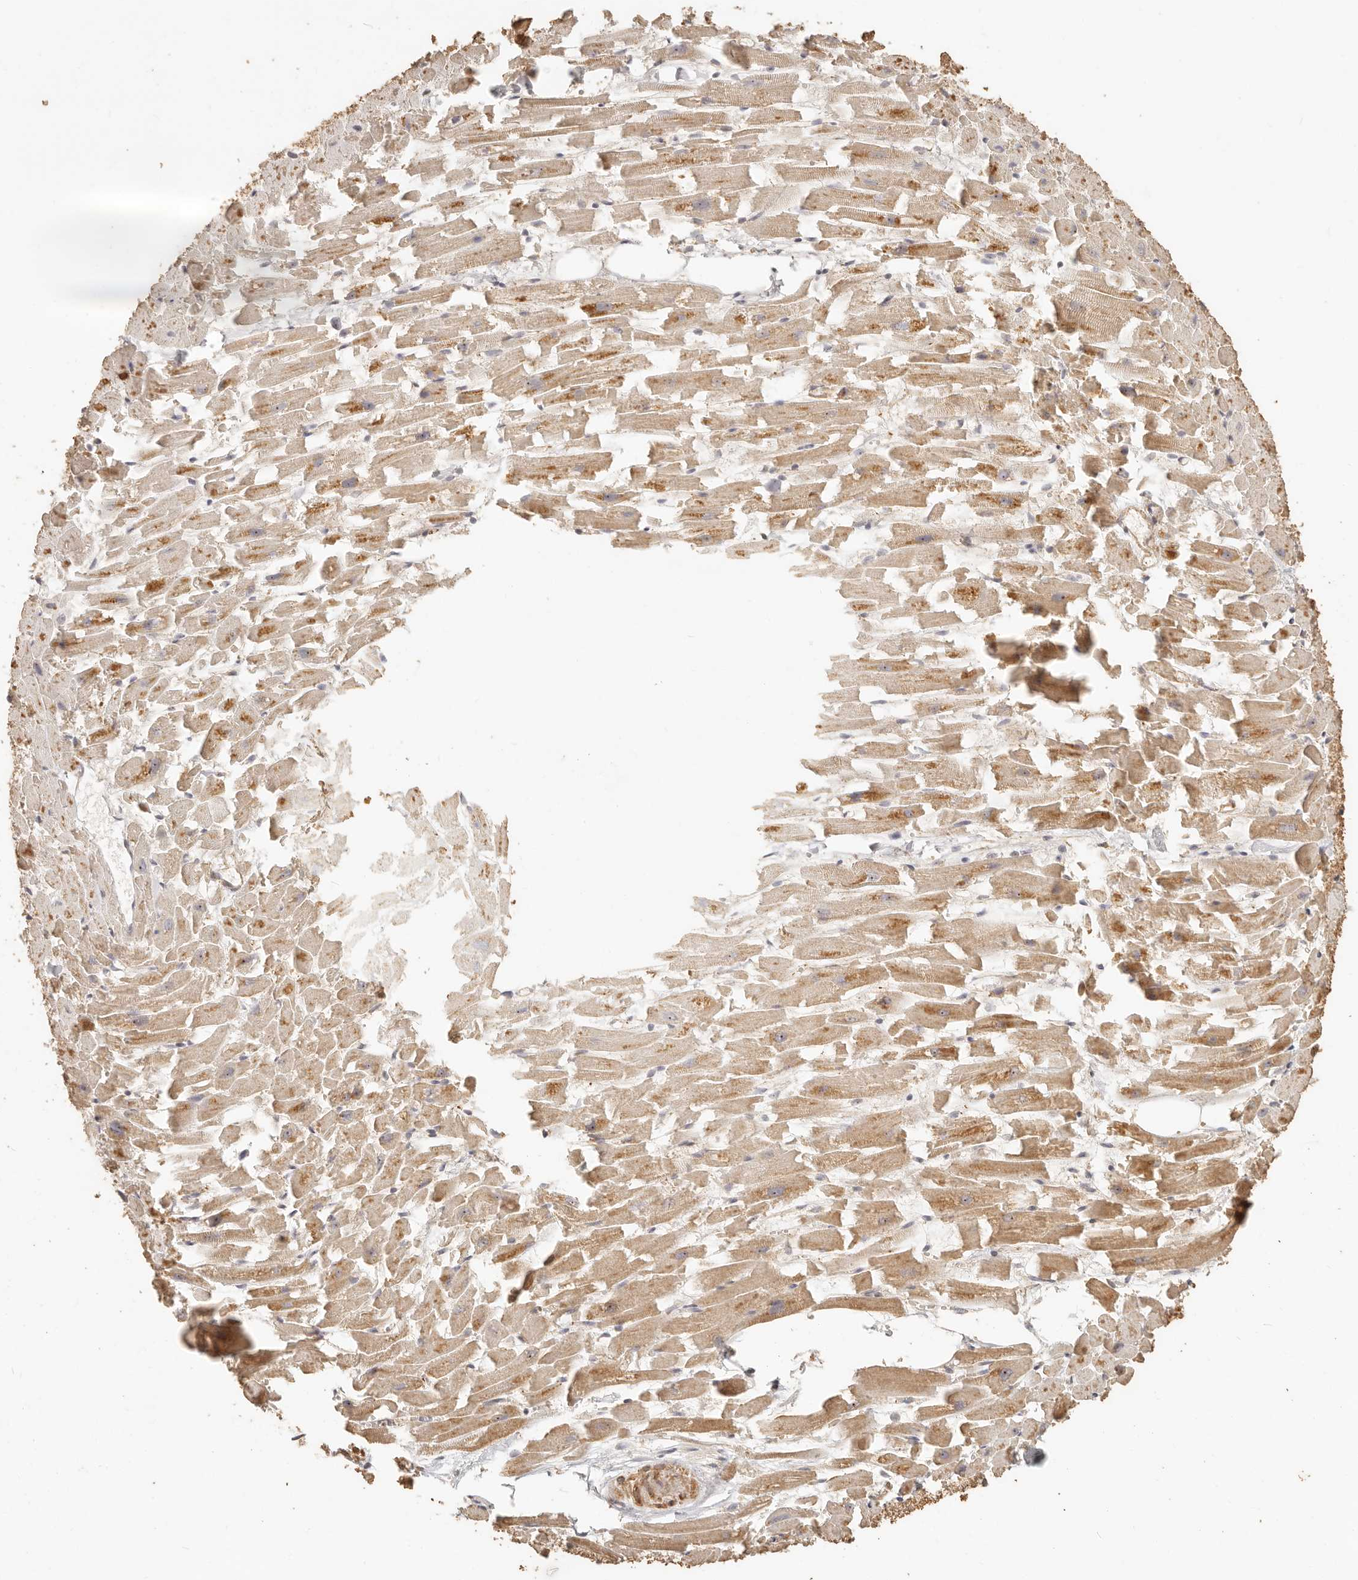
{"staining": {"intensity": "moderate", "quantity": ">75%", "location": "cytoplasmic/membranous,nuclear"}, "tissue": "heart muscle", "cell_type": "Cardiomyocytes", "image_type": "normal", "snomed": [{"axis": "morphology", "description": "Normal tissue, NOS"}, {"axis": "topography", "description": "Heart"}], "caption": "Protein analysis of unremarkable heart muscle exhibits moderate cytoplasmic/membranous,nuclear expression in approximately >75% of cardiomyocytes.", "gene": "PTPN22", "patient": {"sex": "female", "age": 64}}